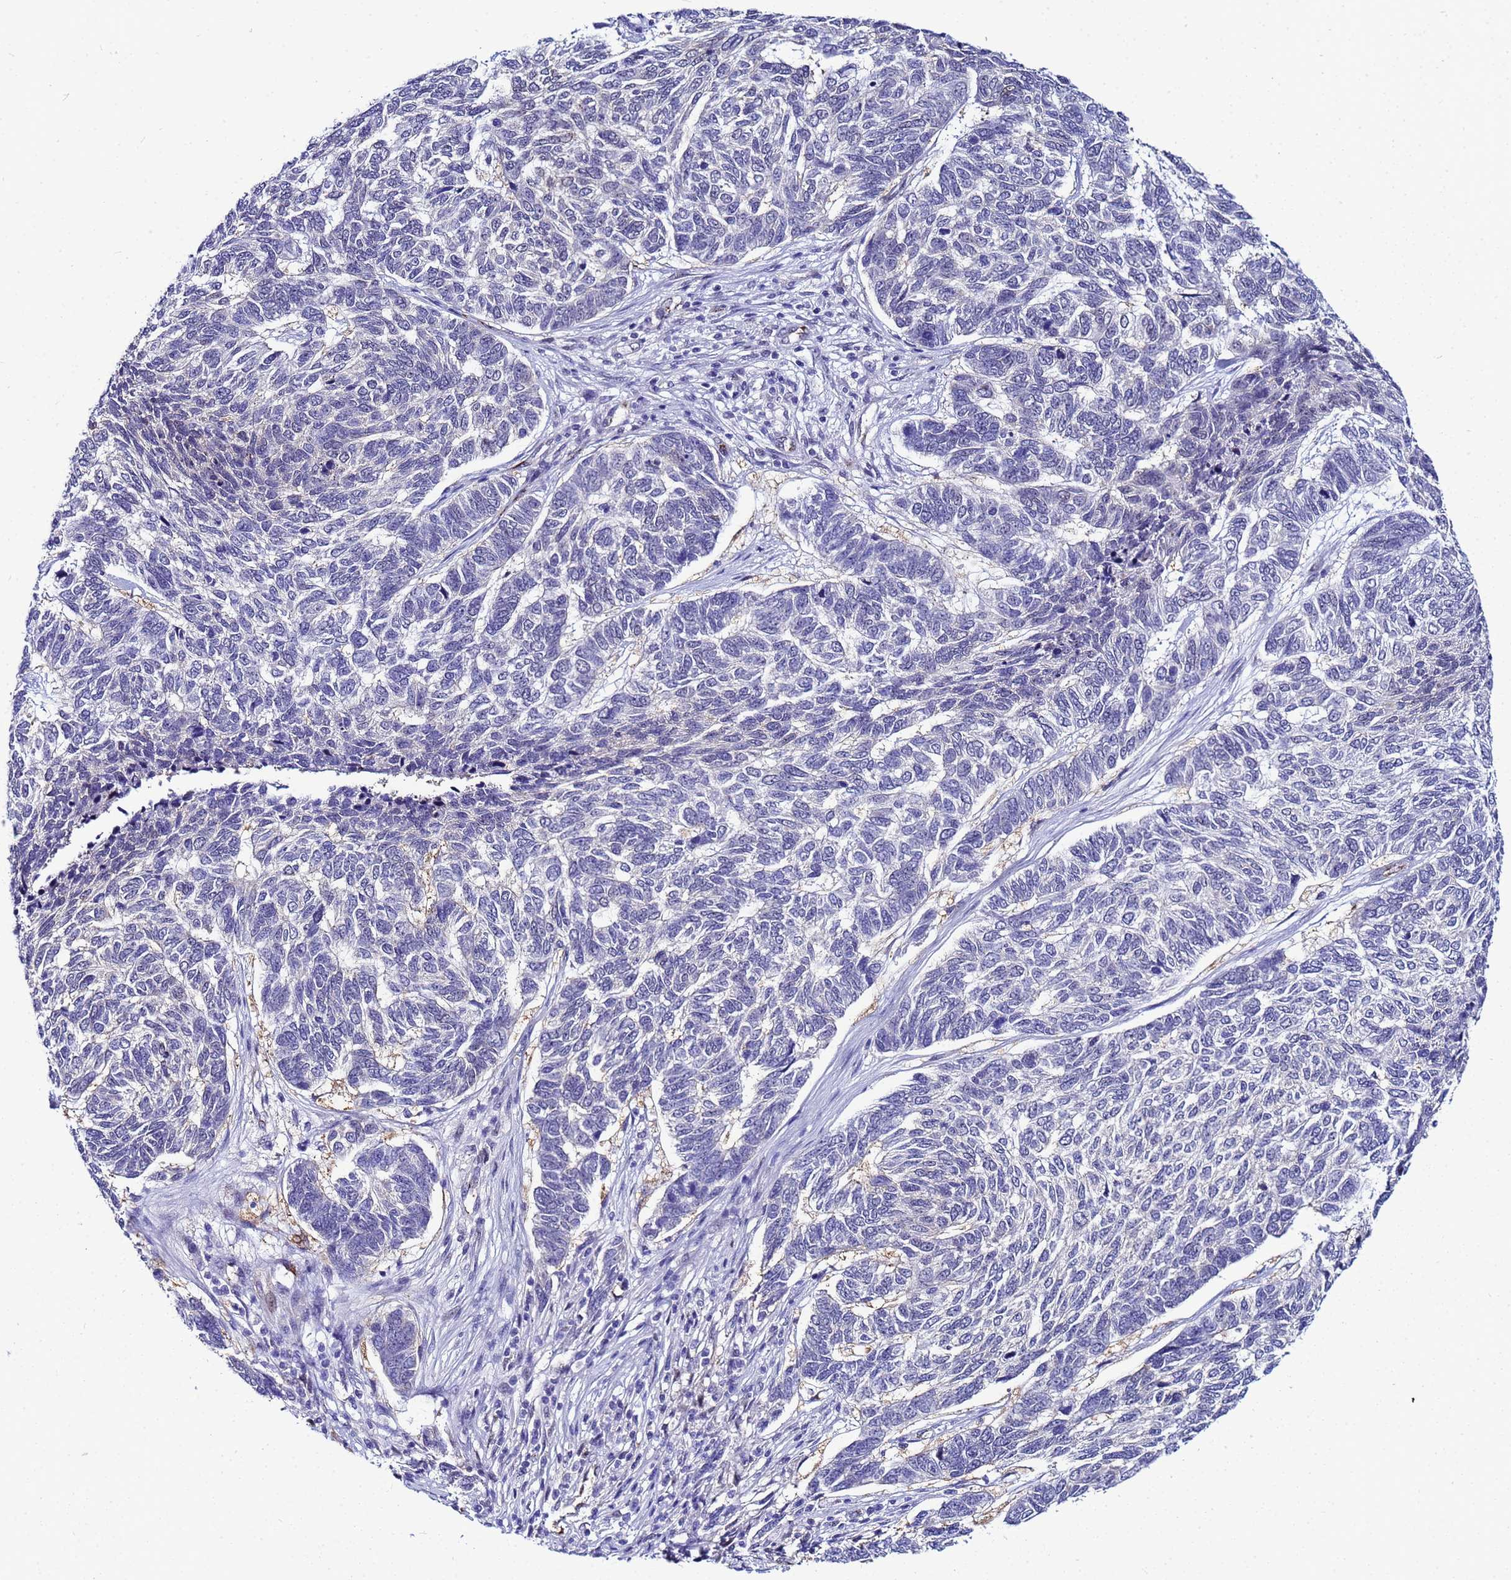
{"staining": {"intensity": "negative", "quantity": "none", "location": "none"}, "tissue": "skin cancer", "cell_type": "Tumor cells", "image_type": "cancer", "snomed": [{"axis": "morphology", "description": "Basal cell carcinoma"}, {"axis": "topography", "description": "Skin"}], "caption": "Immunohistochemistry (IHC) histopathology image of human skin basal cell carcinoma stained for a protein (brown), which exhibits no positivity in tumor cells.", "gene": "SLC25A37", "patient": {"sex": "female", "age": 65}}